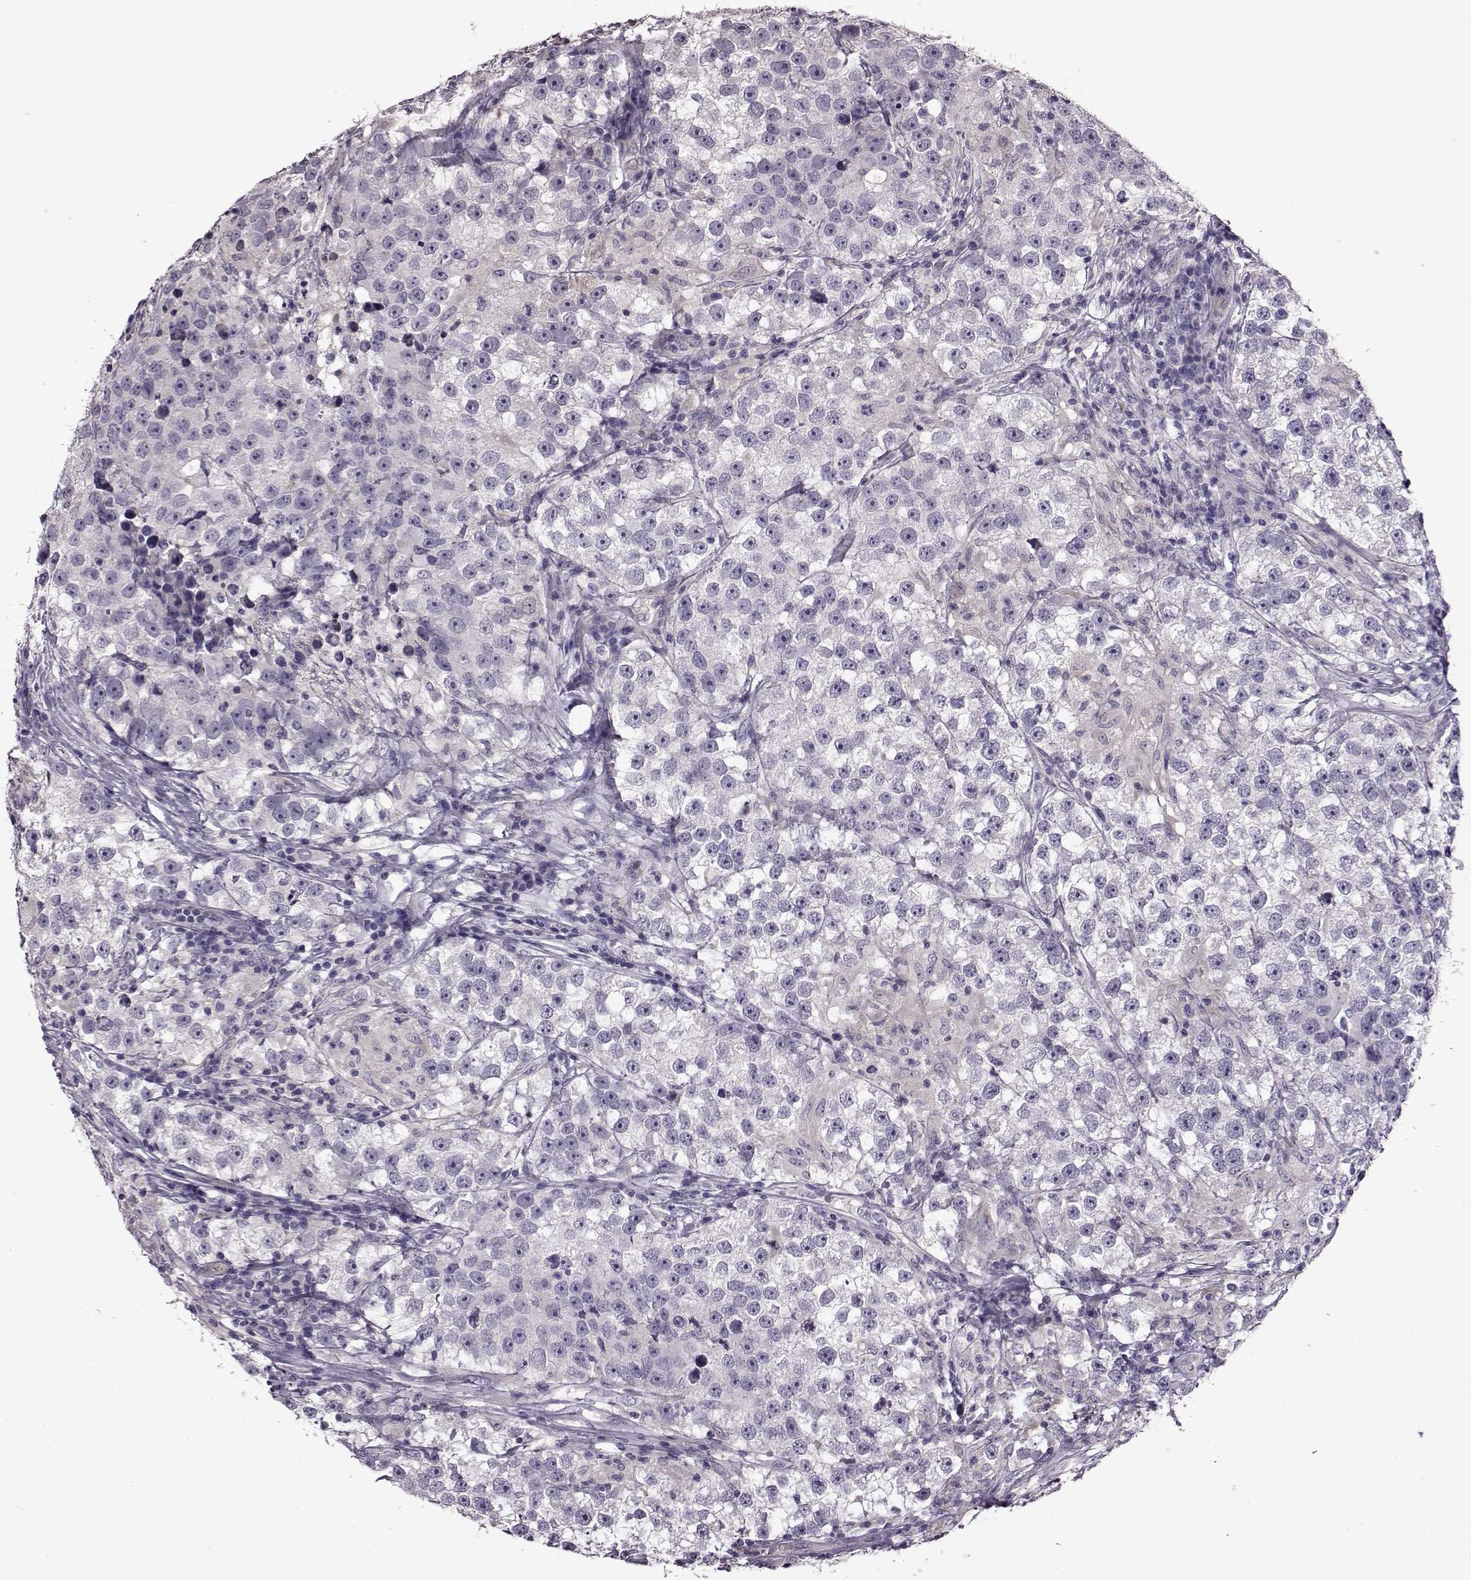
{"staining": {"intensity": "negative", "quantity": "none", "location": "none"}, "tissue": "testis cancer", "cell_type": "Tumor cells", "image_type": "cancer", "snomed": [{"axis": "morphology", "description": "Seminoma, NOS"}, {"axis": "topography", "description": "Testis"}], "caption": "High power microscopy image of an IHC image of seminoma (testis), revealing no significant staining in tumor cells.", "gene": "EDDM3B", "patient": {"sex": "male", "age": 46}}